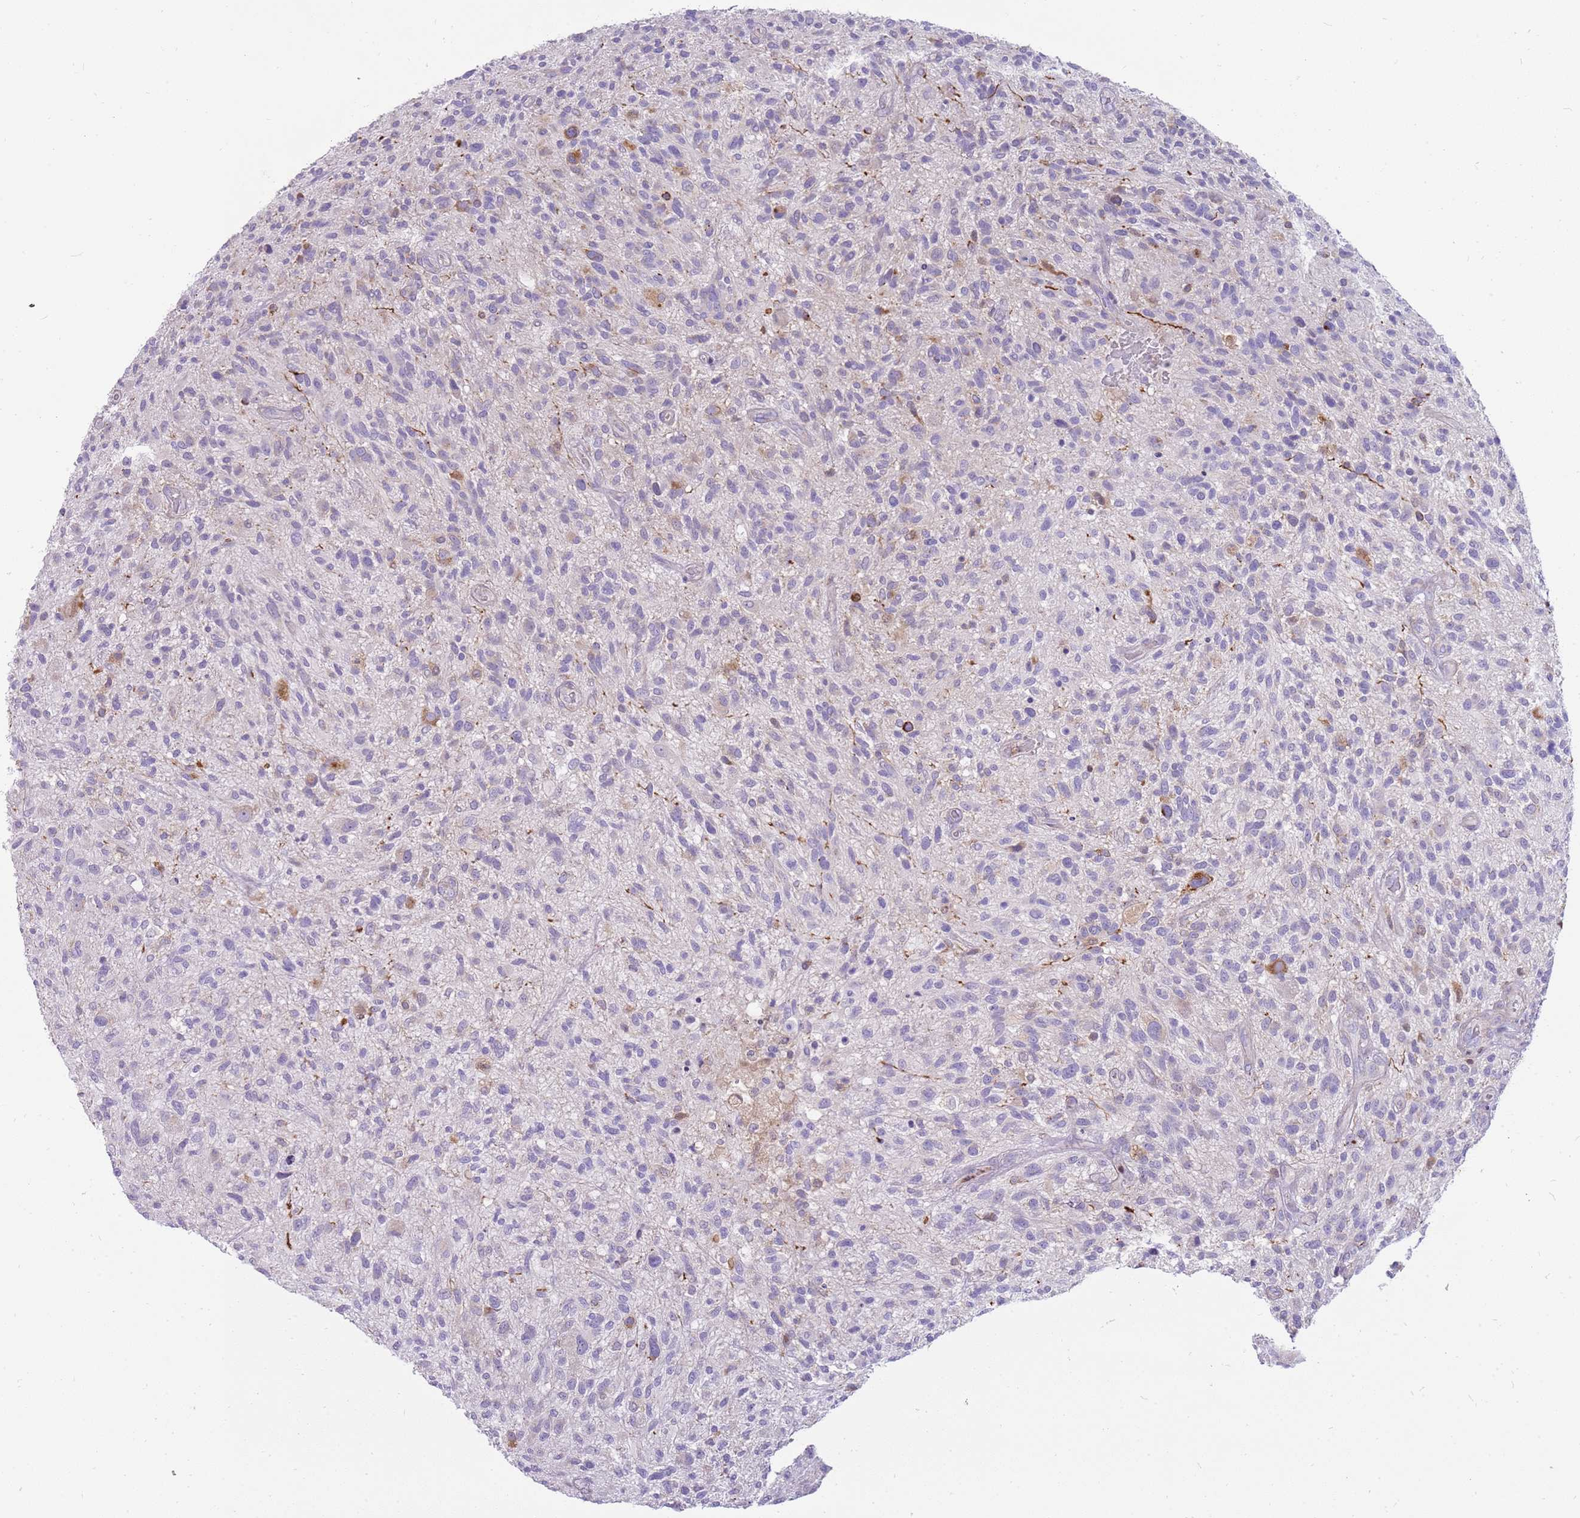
{"staining": {"intensity": "weak", "quantity": "<25%", "location": "cytoplasmic/membranous"}, "tissue": "glioma", "cell_type": "Tumor cells", "image_type": "cancer", "snomed": [{"axis": "morphology", "description": "Glioma, malignant, High grade"}, {"axis": "topography", "description": "Brain"}], "caption": "Immunohistochemistry photomicrograph of glioma stained for a protein (brown), which exhibits no positivity in tumor cells. (Brightfield microscopy of DAB (3,3'-diaminobenzidine) IHC at high magnification).", "gene": "DIPK1C", "patient": {"sex": "male", "age": 47}}